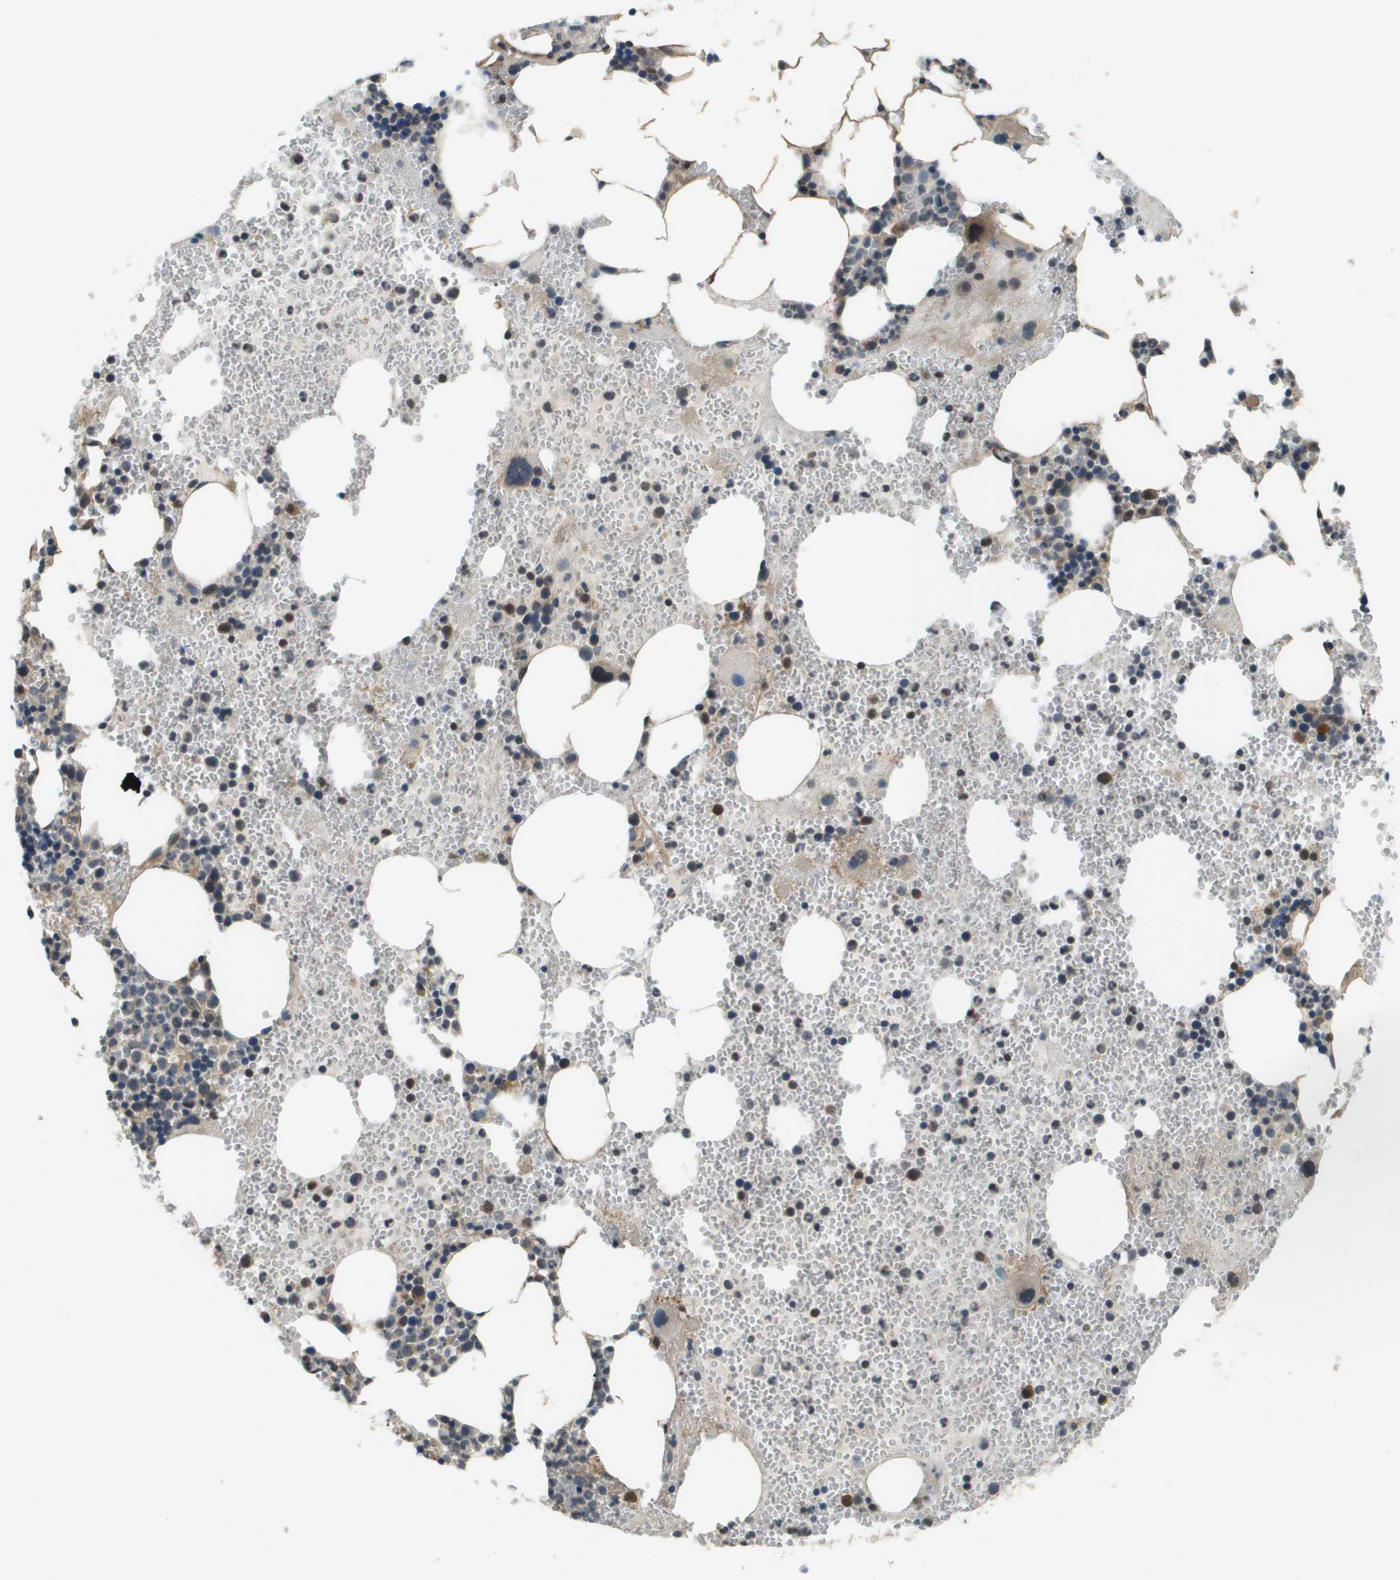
{"staining": {"intensity": "moderate", "quantity": "25%-75%", "location": "cytoplasmic/membranous"}, "tissue": "bone marrow", "cell_type": "Hematopoietic cells", "image_type": "normal", "snomed": [{"axis": "morphology", "description": "Normal tissue, NOS"}, {"axis": "morphology", "description": "Inflammation, NOS"}, {"axis": "topography", "description": "Bone marrow"}], "caption": "This is a micrograph of immunohistochemistry staining of benign bone marrow, which shows moderate expression in the cytoplasmic/membranous of hematopoietic cells.", "gene": "CDKN2C", "patient": {"sex": "female", "age": 76}}